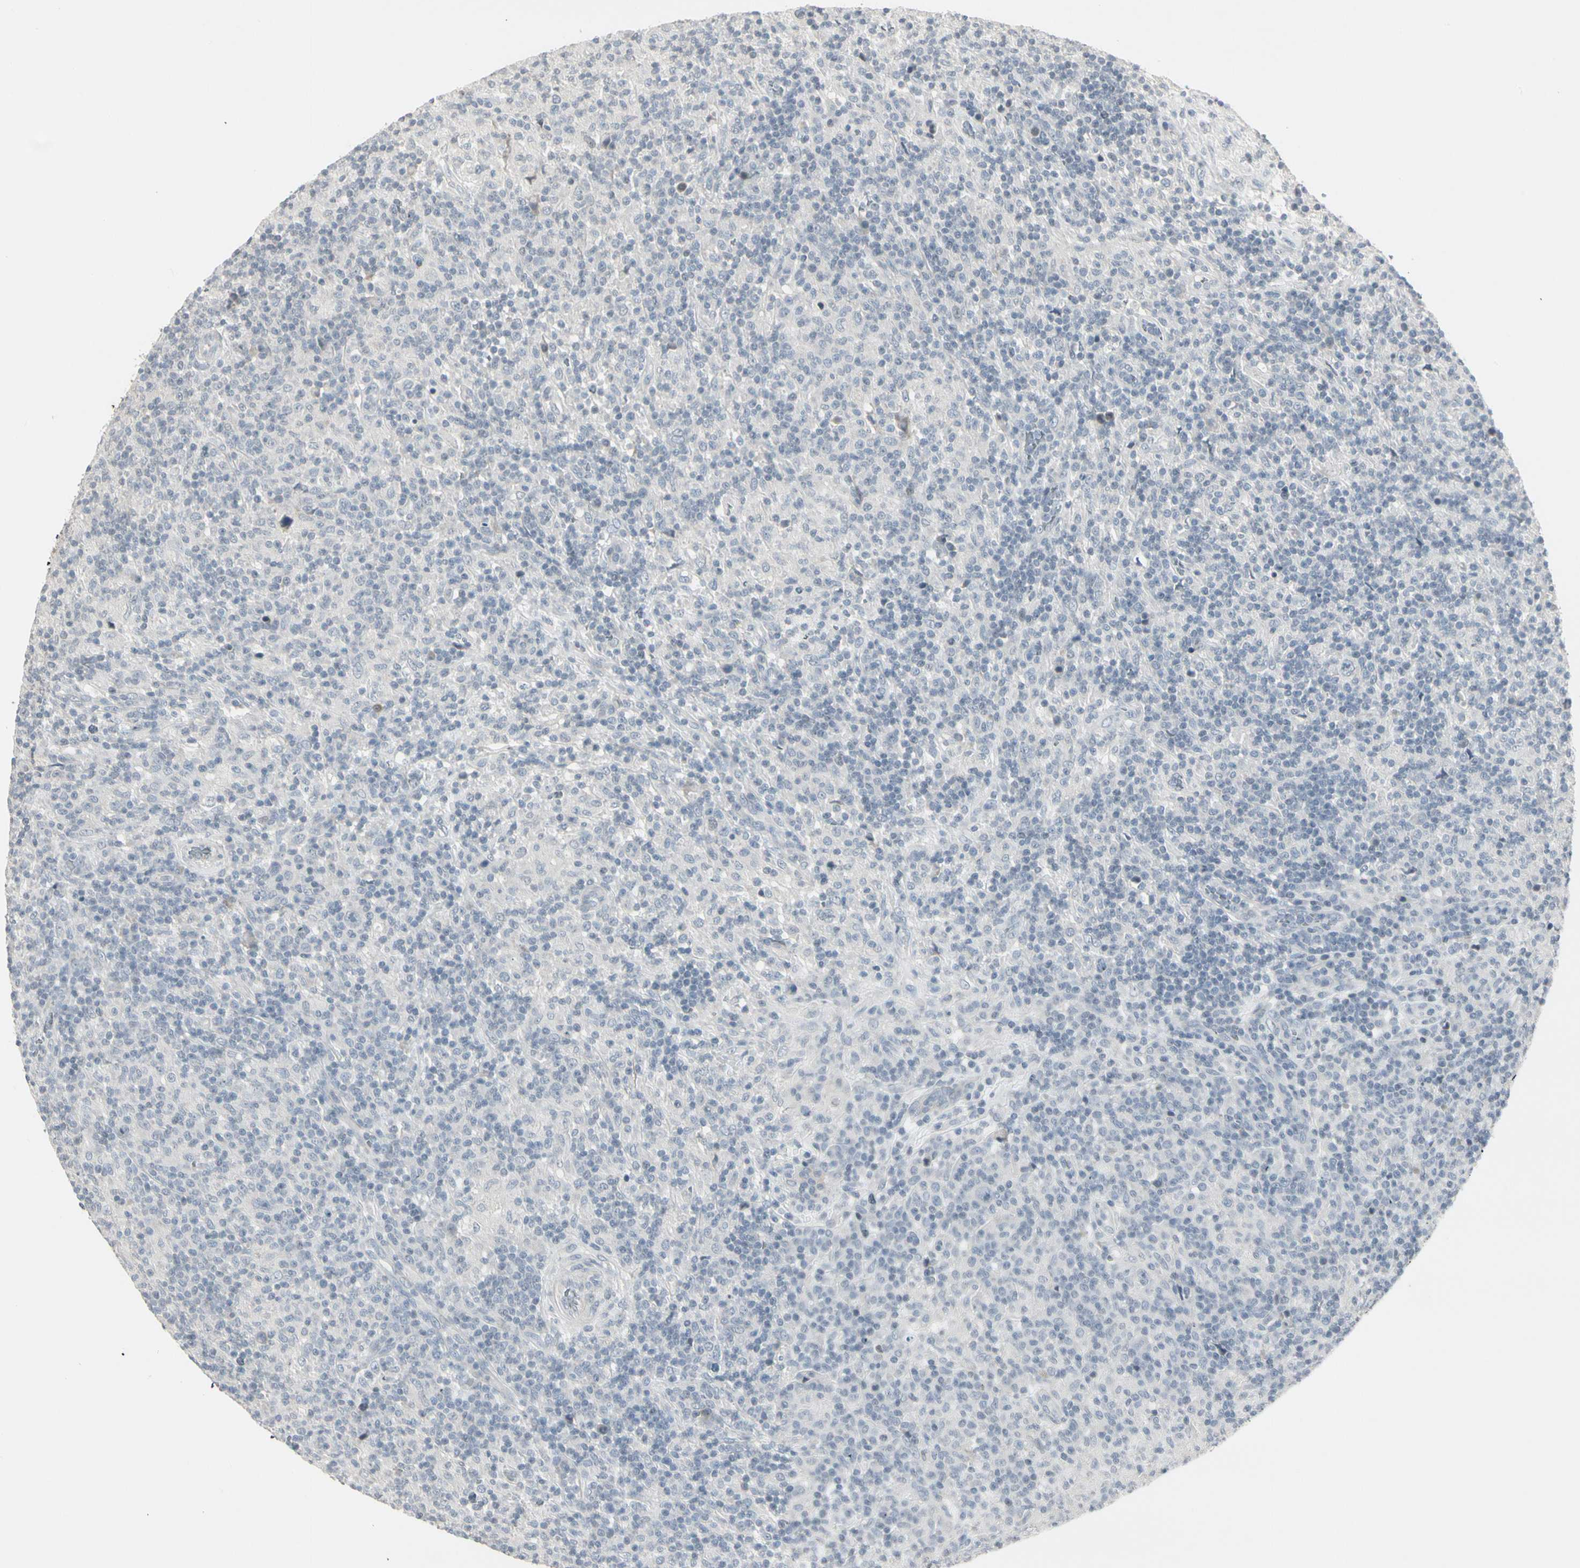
{"staining": {"intensity": "negative", "quantity": "none", "location": "none"}, "tissue": "lymphoma", "cell_type": "Tumor cells", "image_type": "cancer", "snomed": [{"axis": "morphology", "description": "Hodgkin's disease, NOS"}, {"axis": "topography", "description": "Lymph node"}], "caption": "A photomicrograph of Hodgkin's disease stained for a protein demonstrates no brown staining in tumor cells.", "gene": "DMPK", "patient": {"sex": "male", "age": 70}}